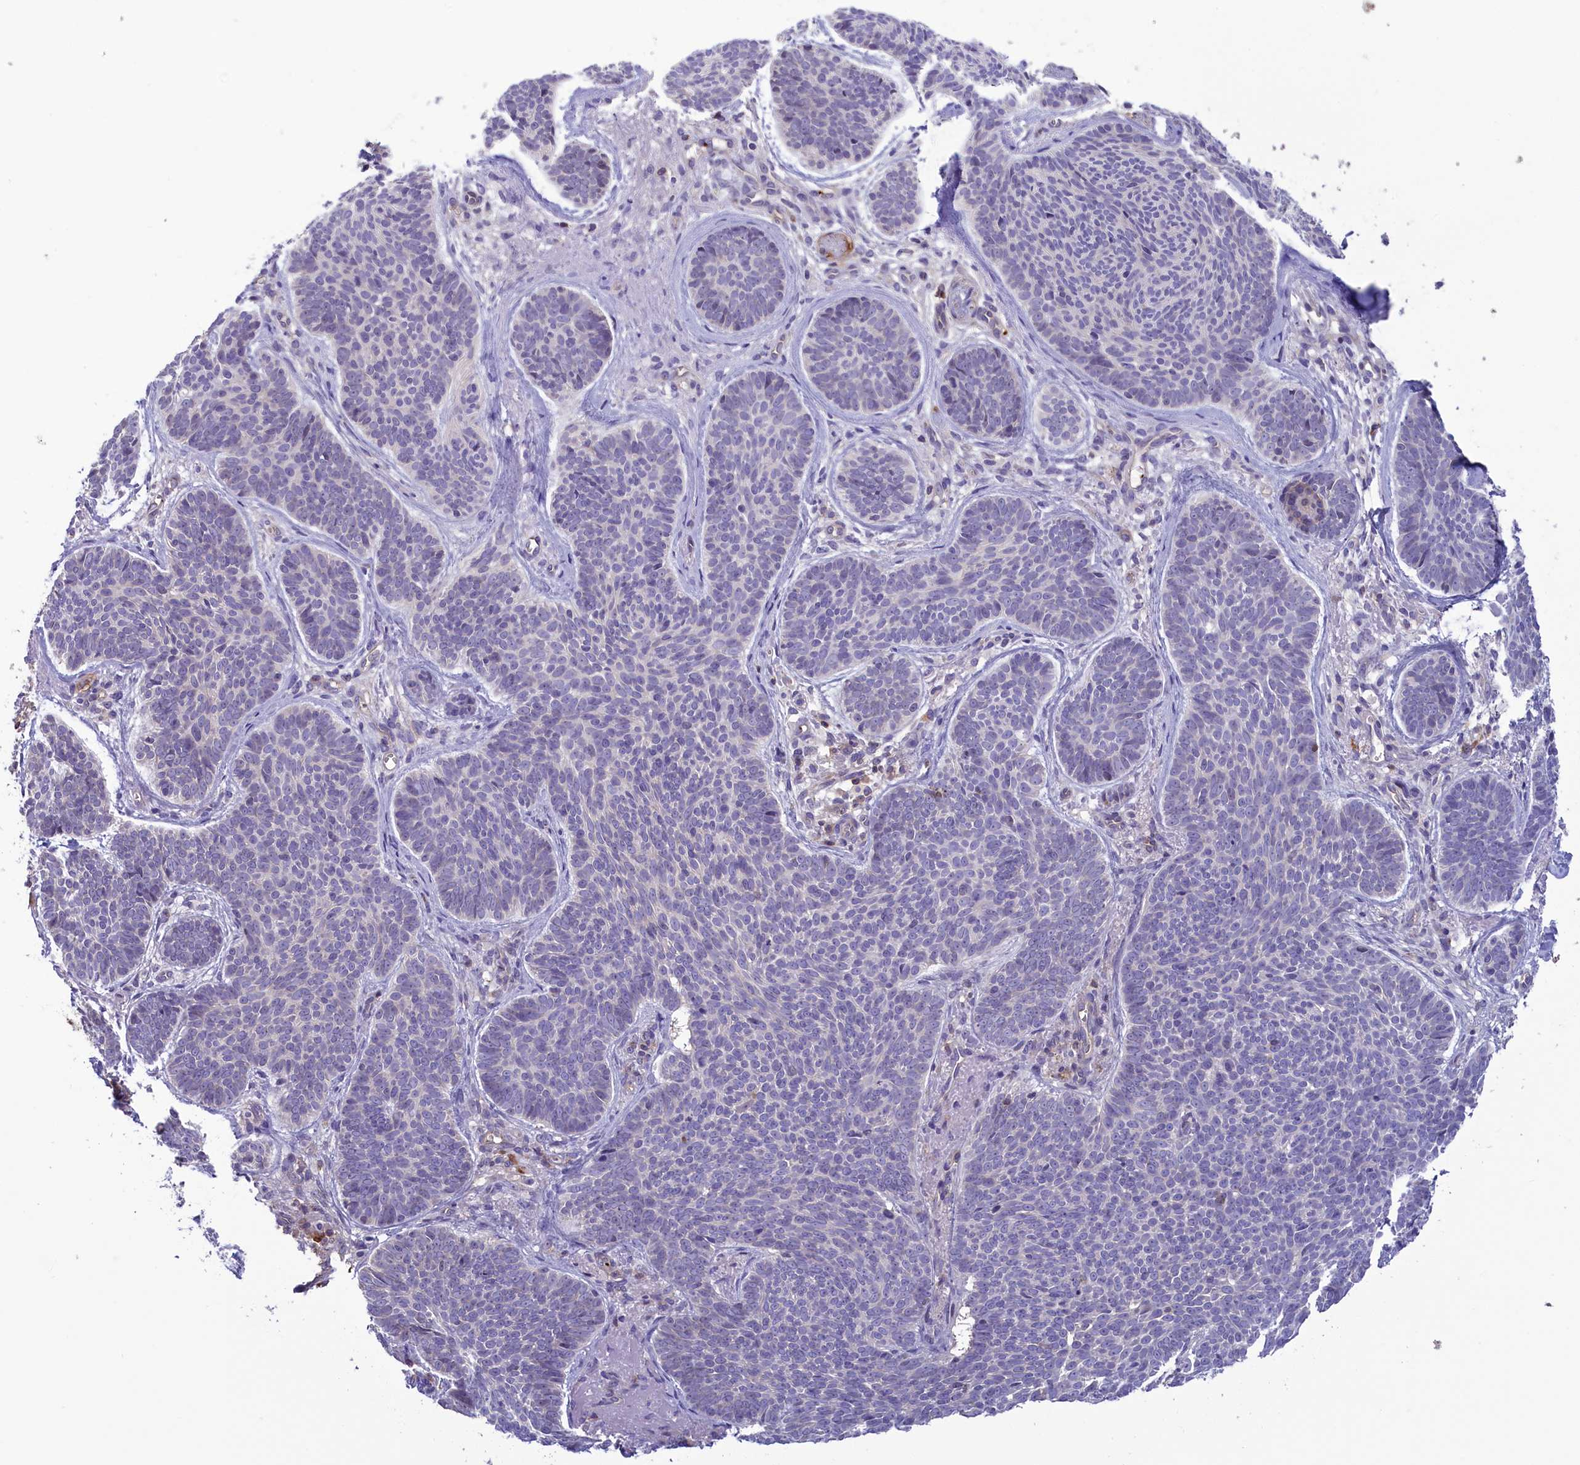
{"staining": {"intensity": "negative", "quantity": "none", "location": "none"}, "tissue": "skin cancer", "cell_type": "Tumor cells", "image_type": "cancer", "snomed": [{"axis": "morphology", "description": "Basal cell carcinoma"}, {"axis": "topography", "description": "Skin"}], "caption": "Immunohistochemical staining of human skin basal cell carcinoma demonstrates no significant positivity in tumor cells.", "gene": "HEATR3", "patient": {"sex": "female", "age": 74}}